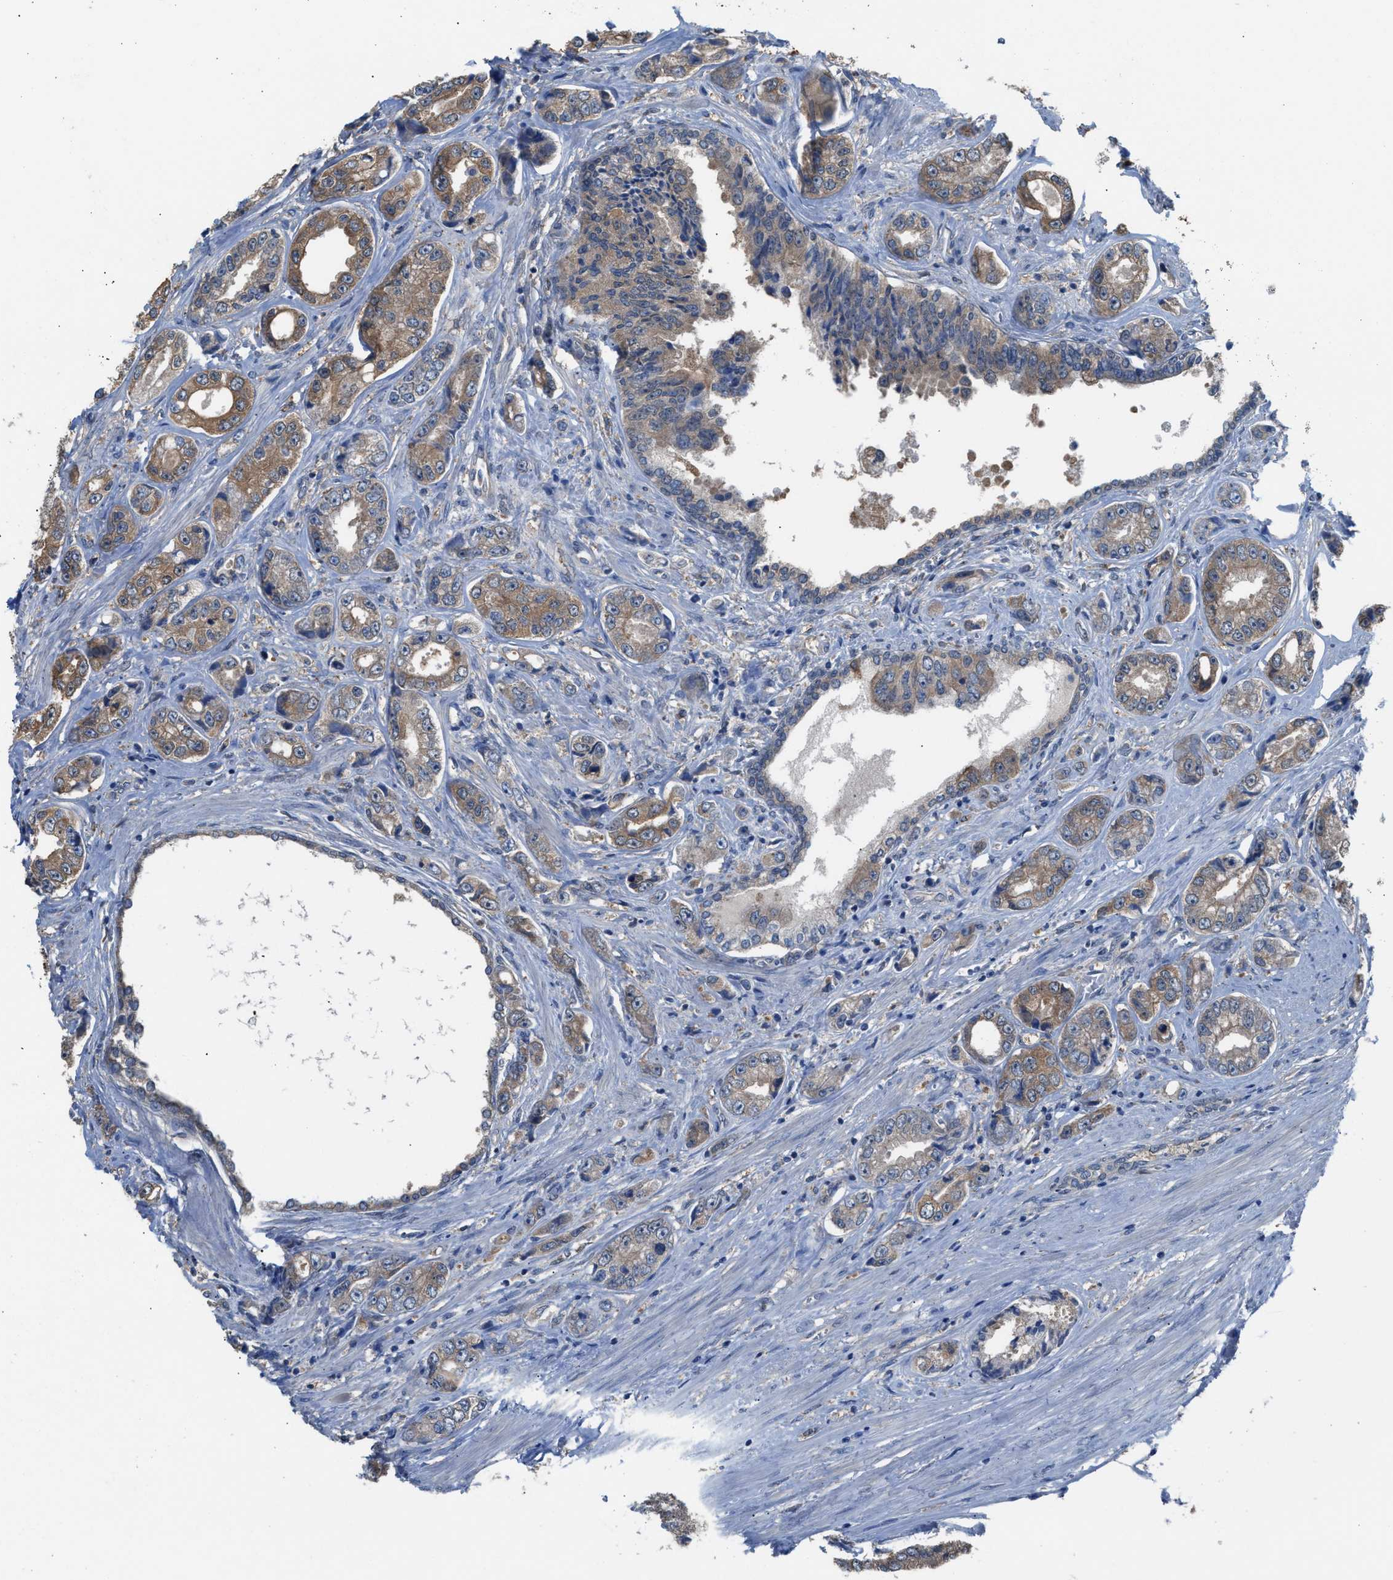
{"staining": {"intensity": "weak", "quantity": ">75%", "location": "cytoplasmic/membranous"}, "tissue": "prostate cancer", "cell_type": "Tumor cells", "image_type": "cancer", "snomed": [{"axis": "morphology", "description": "Adenocarcinoma, High grade"}, {"axis": "topography", "description": "Prostate"}], "caption": "Human prostate adenocarcinoma (high-grade) stained for a protein (brown) shows weak cytoplasmic/membranous positive staining in about >75% of tumor cells.", "gene": "NQO2", "patient": {"sex": "male", "age": 61}}